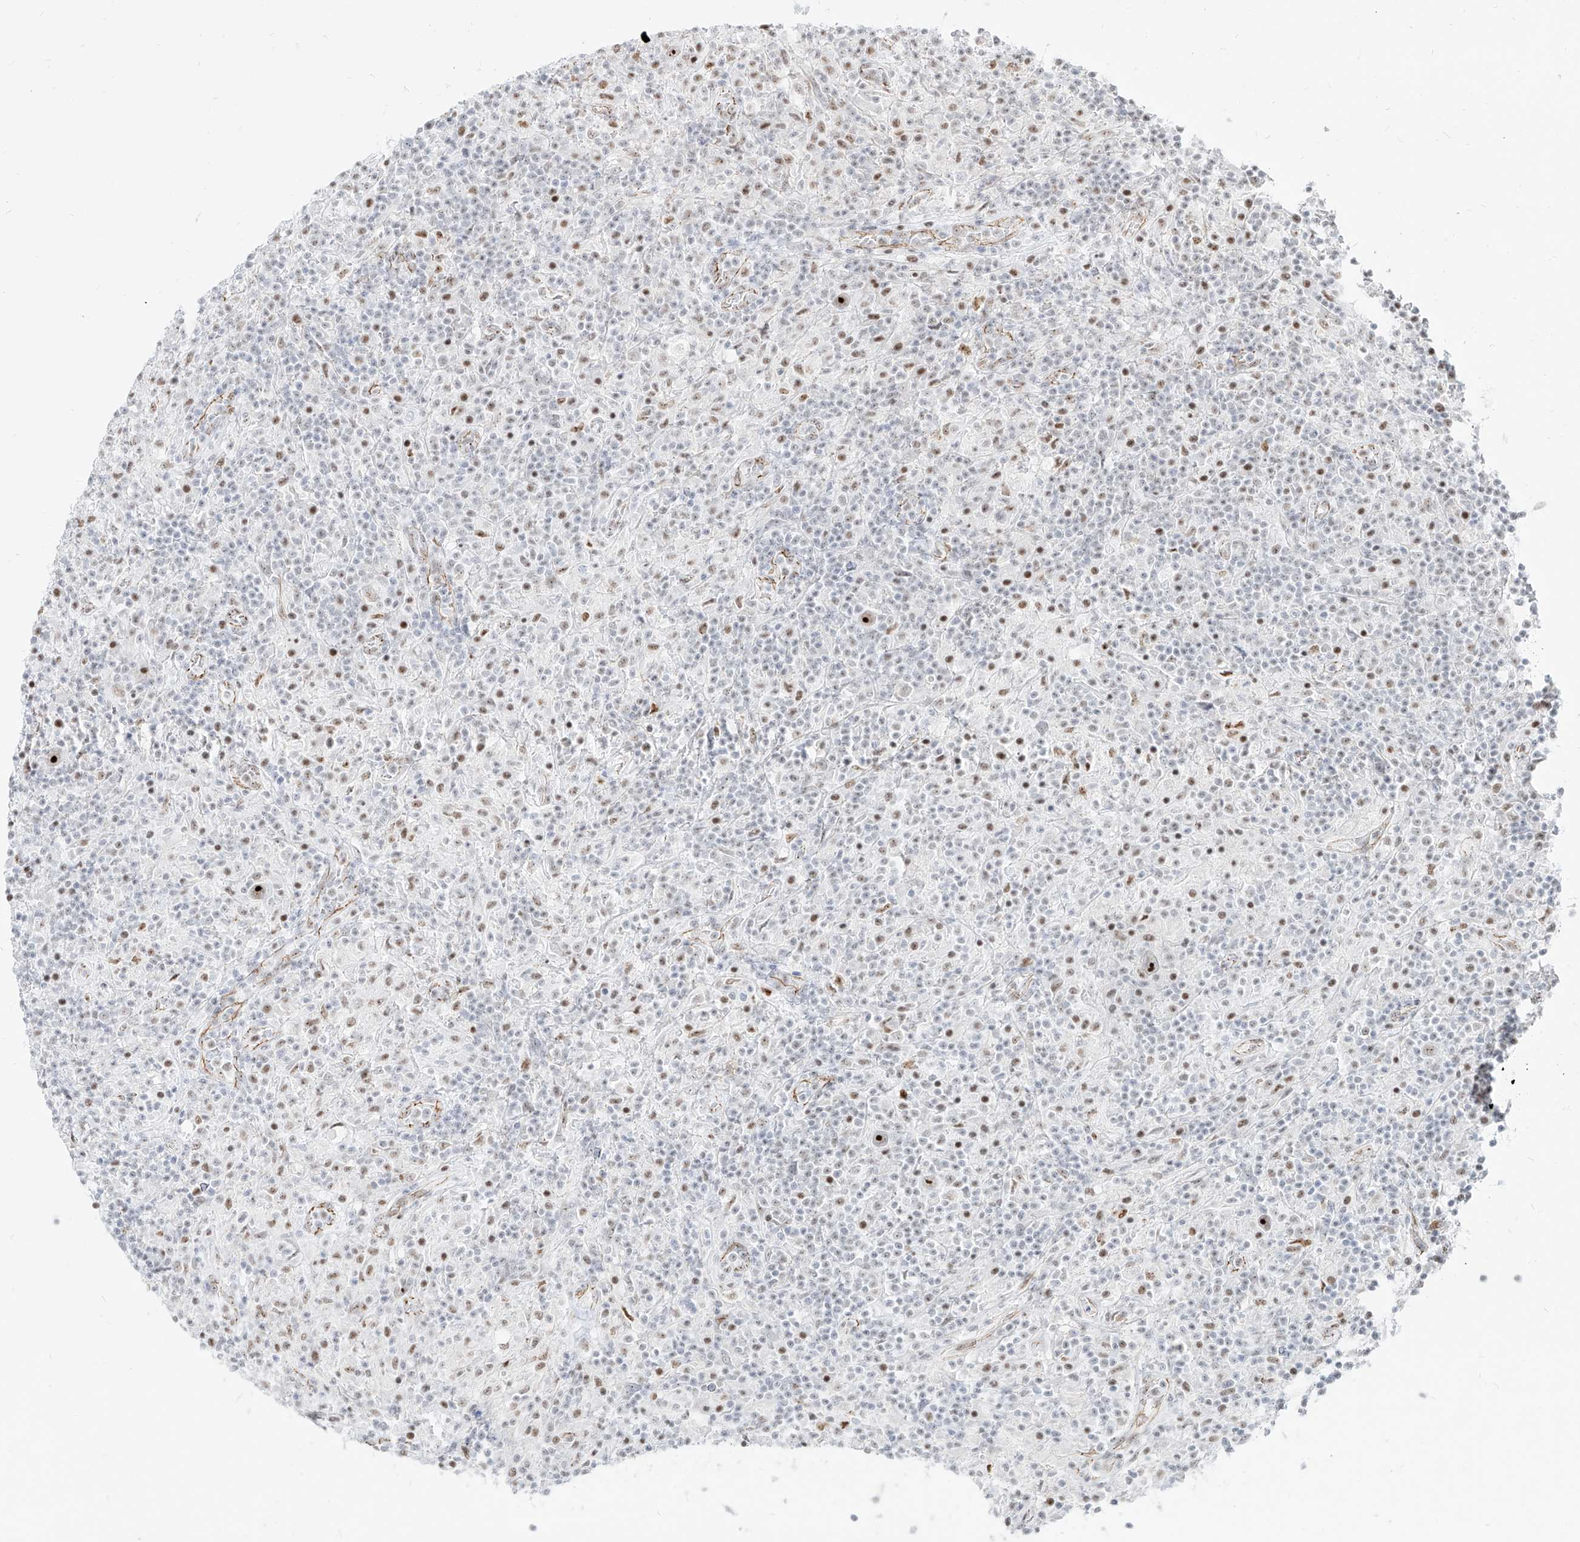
{"staining": {"intensity": "strong", "quantity": ">75%", "location": "nuclear"}, "tissue": "lymphoma", "cell_type": "Tumor cells", "image_type": "cancer", "snomed": [{"axis": "morphology", "description": "Hodgkin's disease, NOS"}, {"axis": "topography", "description": "Lymph node"}], "caption": "The image exhibits staining of Hodgkin's disease, revealing strong nuclear protein positivity (brown color) within tumor cells. Nuclei are stained in blue.", "gene": "ZNF710", "patient": {"sex": "male", "age": 70}}